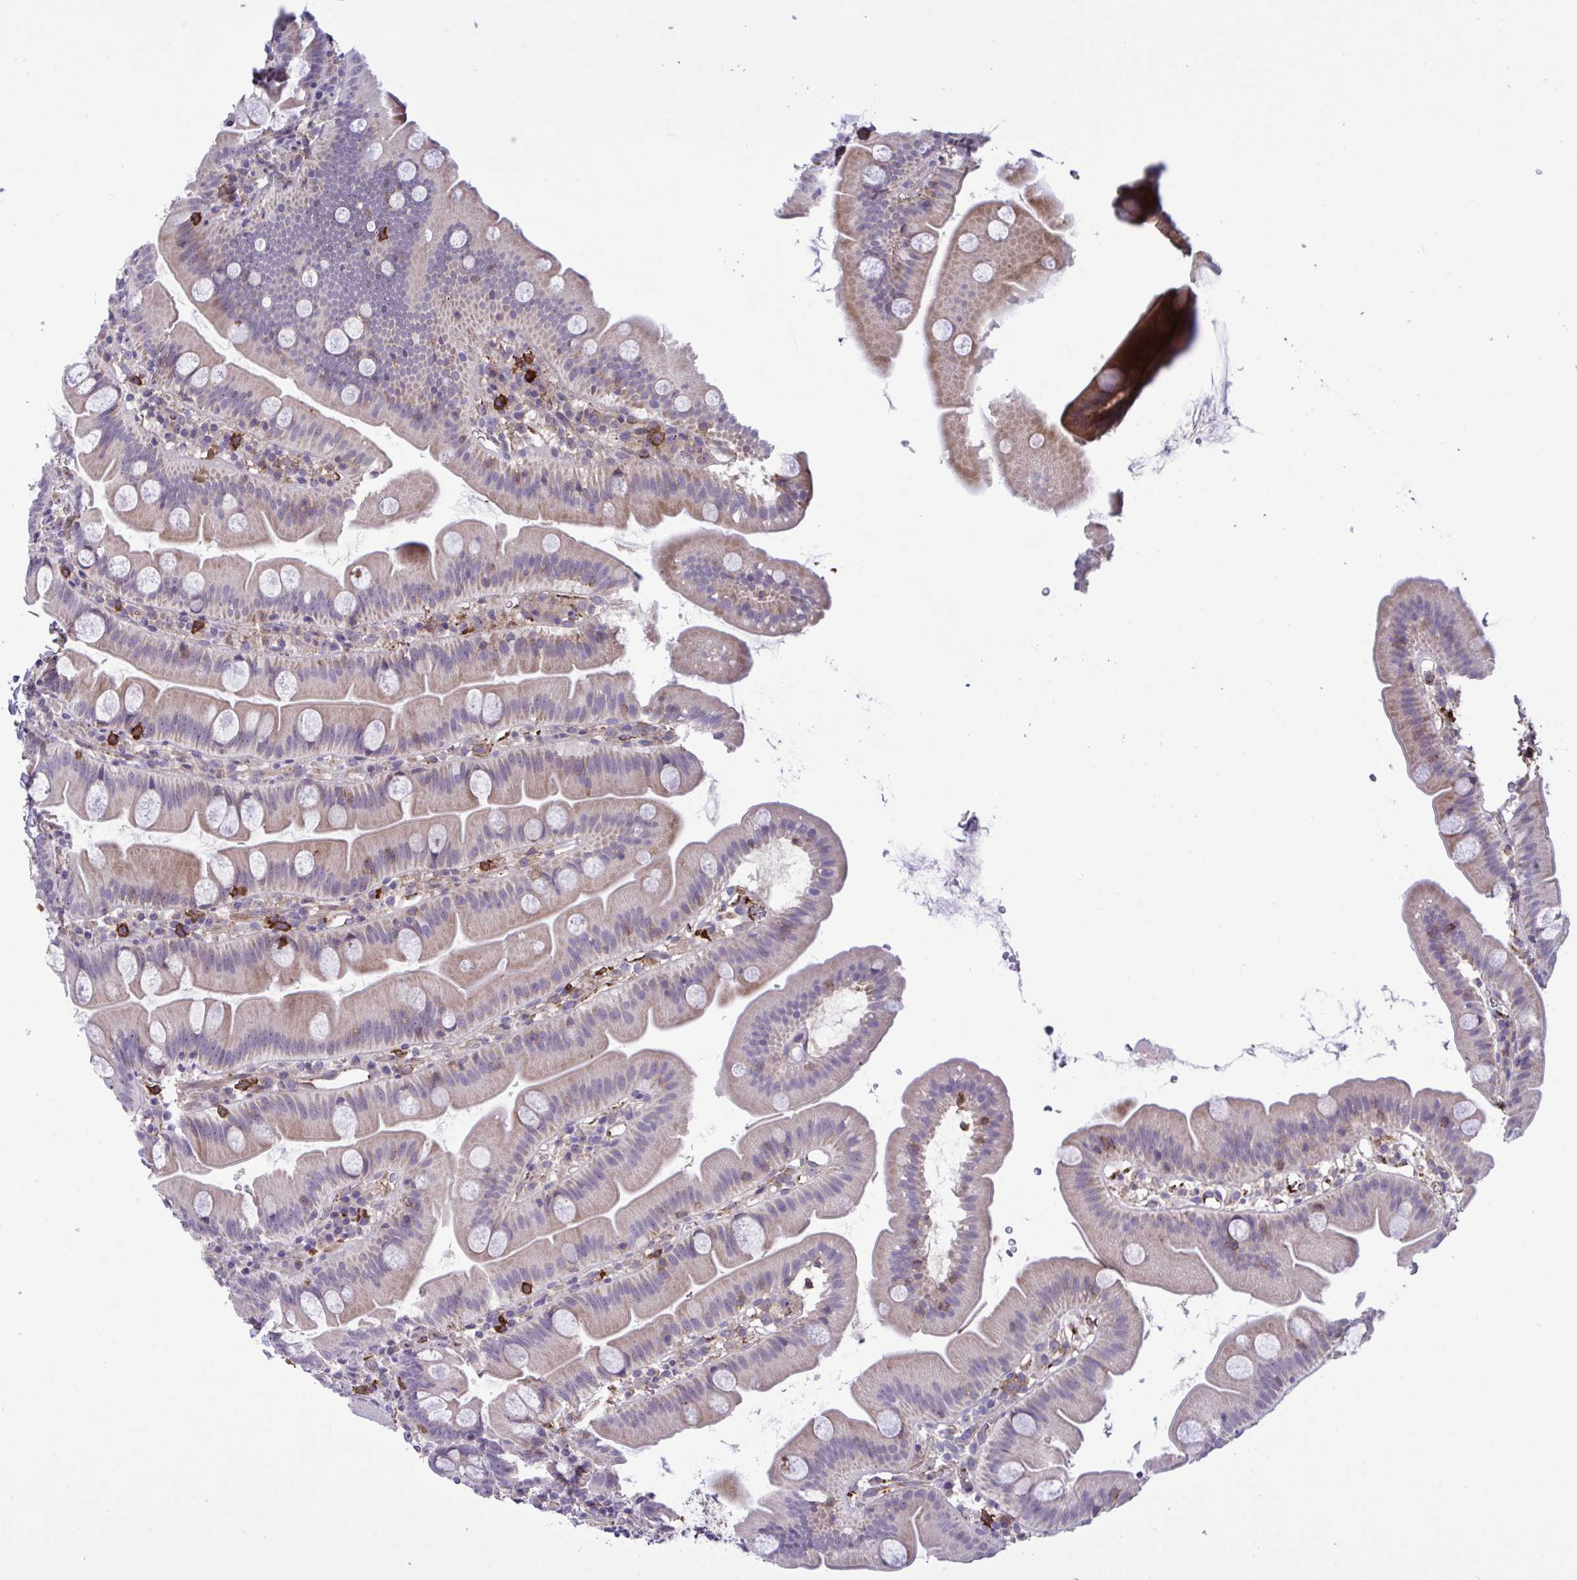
{"staining": {"intensity": "weak", "quantity": "25%-75%", "location": "cytoplasmic/membranous"}, "tissue": "small intestine", "cell_type": "Glandular cells", "image_type": "normal", "snomed": [{"axis": "morphology", "description": "Normal tissue, NOS"}, {"axis": "topography", "description": "Small intestine"}], "caption": "Protein staining demonstrates weak cytoplasmic/membranous staining in about 25%-75% of glandular cells in normal small intestine.", "gene": "CD101", "patient": {"sex": "female", "age": 68}}